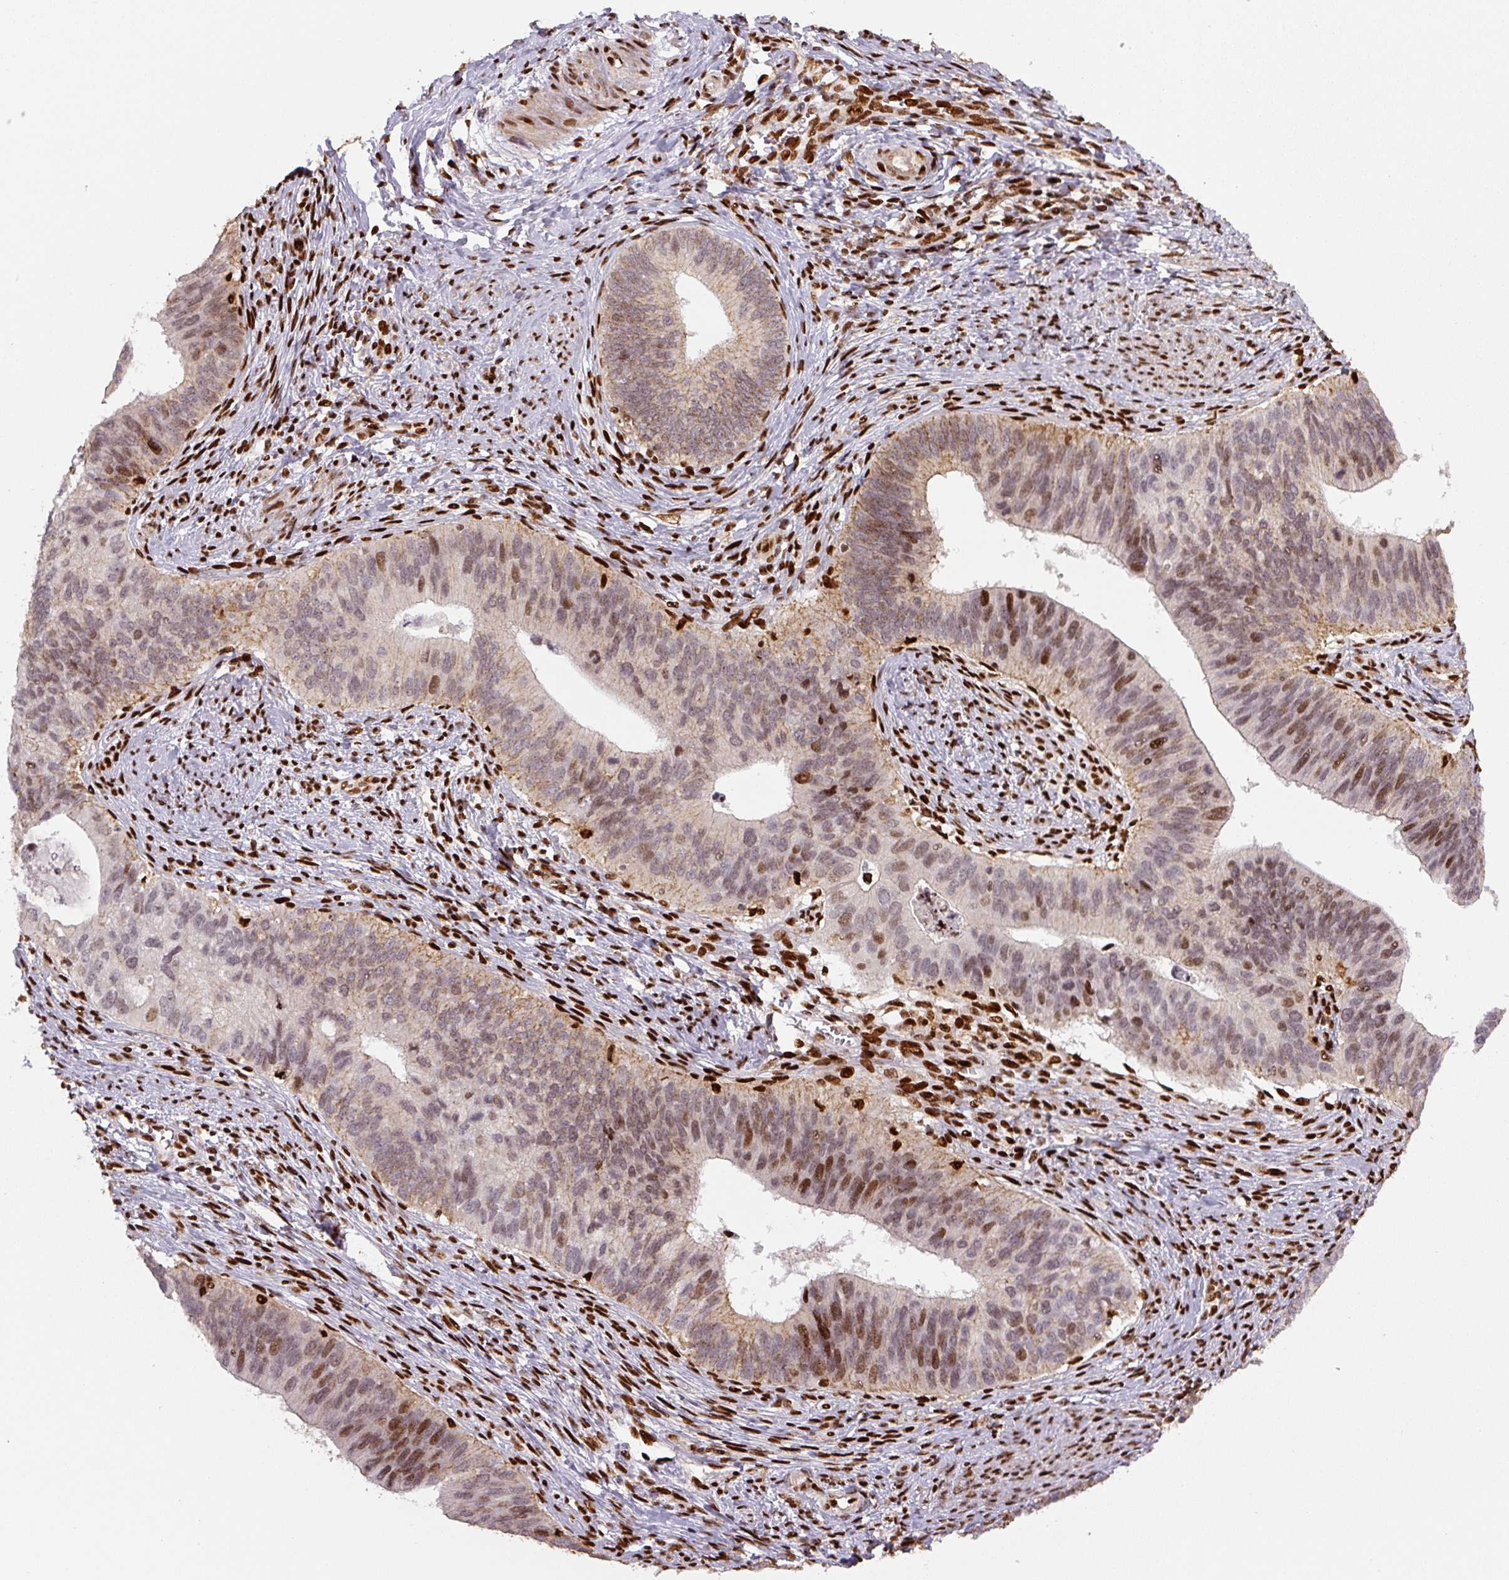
{"staining": {"intensity": "moderate", "quantity": "25%-75%", "location": "nuclear"}, "tissue": "cervical cancer", "cell_type": "Tumor cells", "image_type": "cancer", "snomed": [{"axis": "morphology", "description": "Adenocarcinoma, NOS"}, {"axis": "topography", "description": "Cervix"}], "caption": "Brown immunohistochemical staining in cervical adenocarcinoma exhibits moderate nuclear positivity in approximately 25%-75% of tumor cells. (DAB (3,3'-diaminobenzidine) IHC with brightfield microscopy, high magnification).", "gene": "PYDC2", "patient": {"sex": "female", "age": 42}}